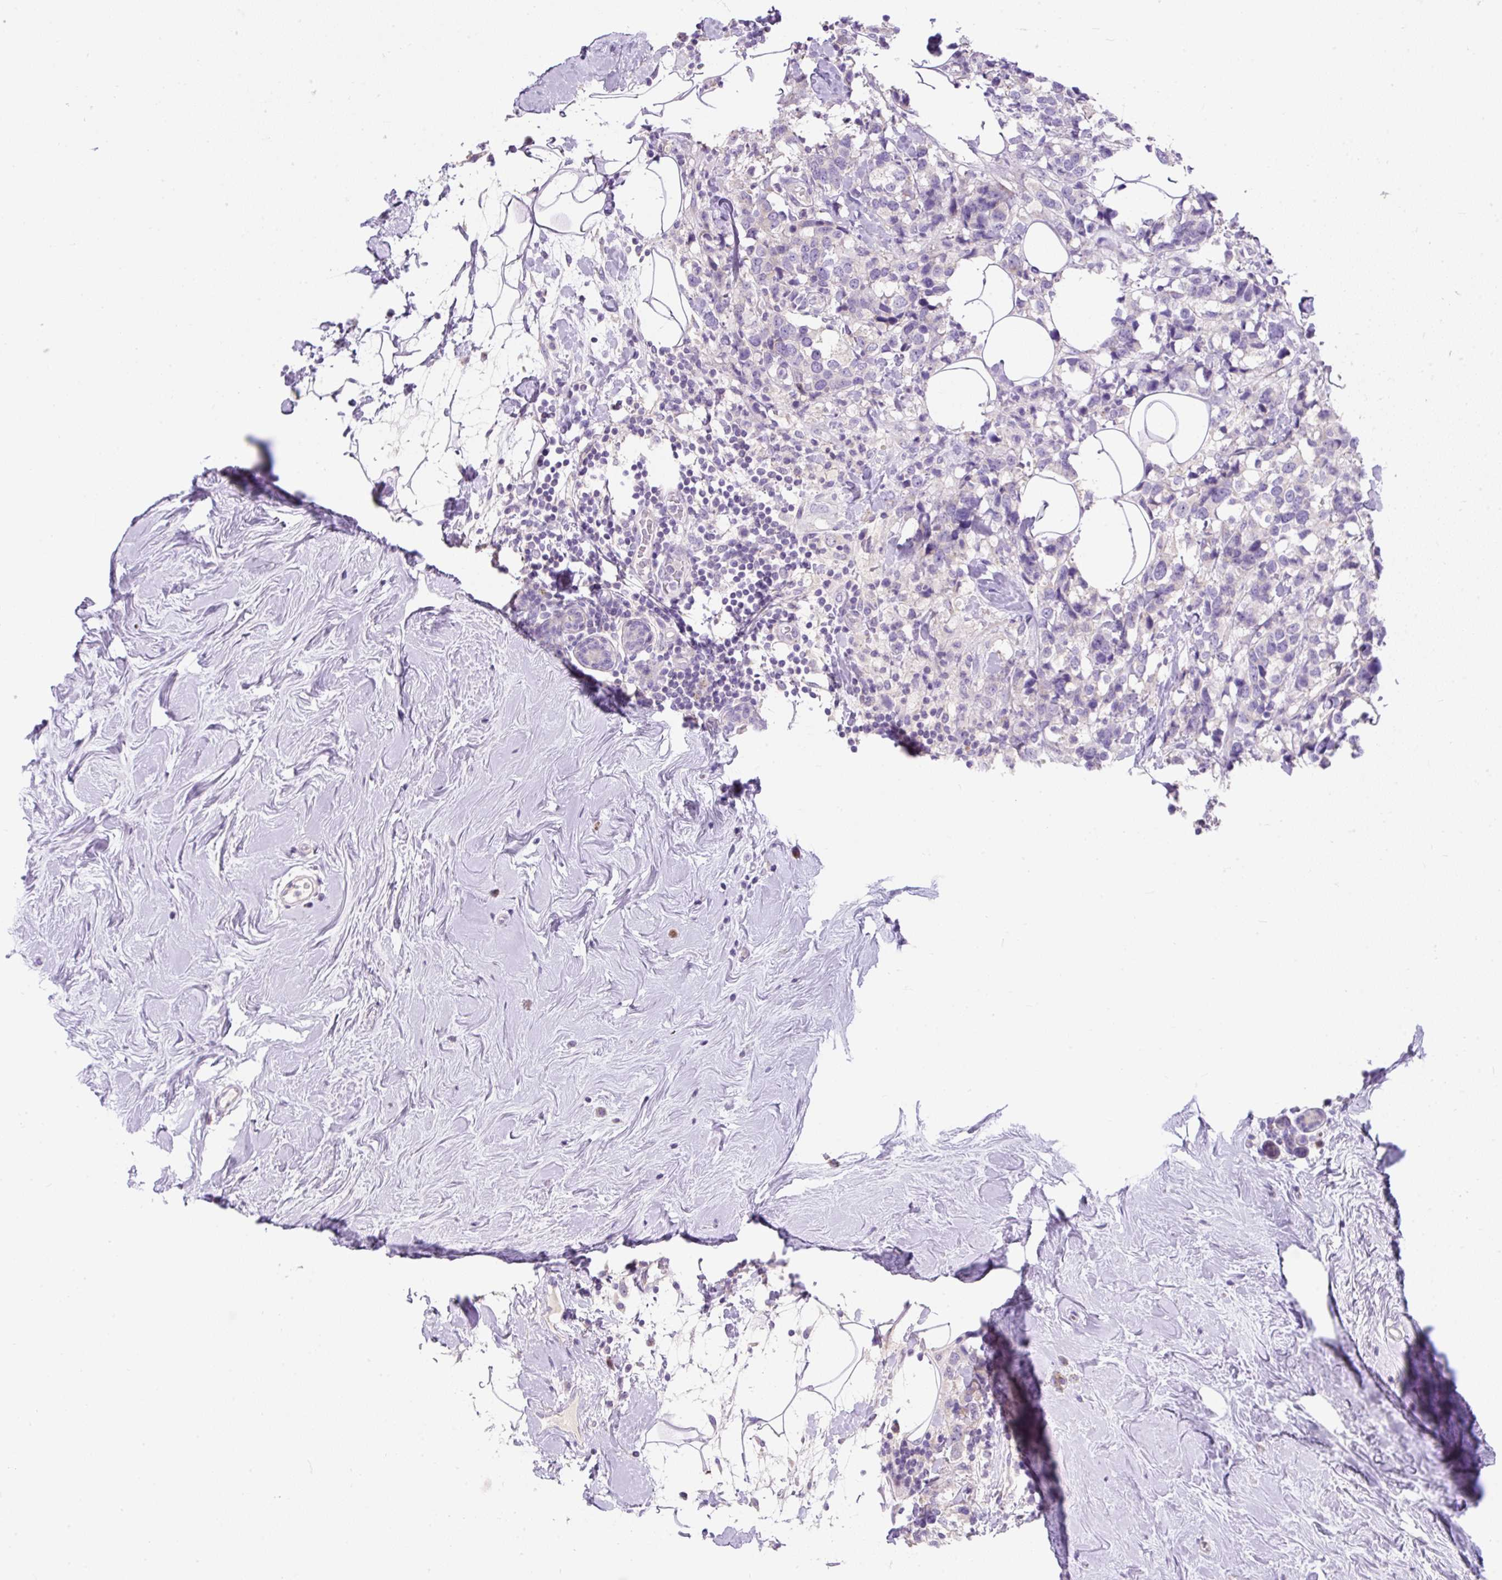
{"staining": {"intensity": "negative", "quantity": "none", "location": "none"}, "tissue": "breast cancer", "cell_type": "Tumor cells", "image_type": "cancer", "snomed": [{"axis": "morphology", "description": "Lobular carcinoma"}, {"axis": "topography", "description": "Breast"}], "caption": "Tumor cells show no significant protein staining in lobular carcinoma (breast).", "gene": "SUSD5", "patient": {"sex": "female", "age": 59}}